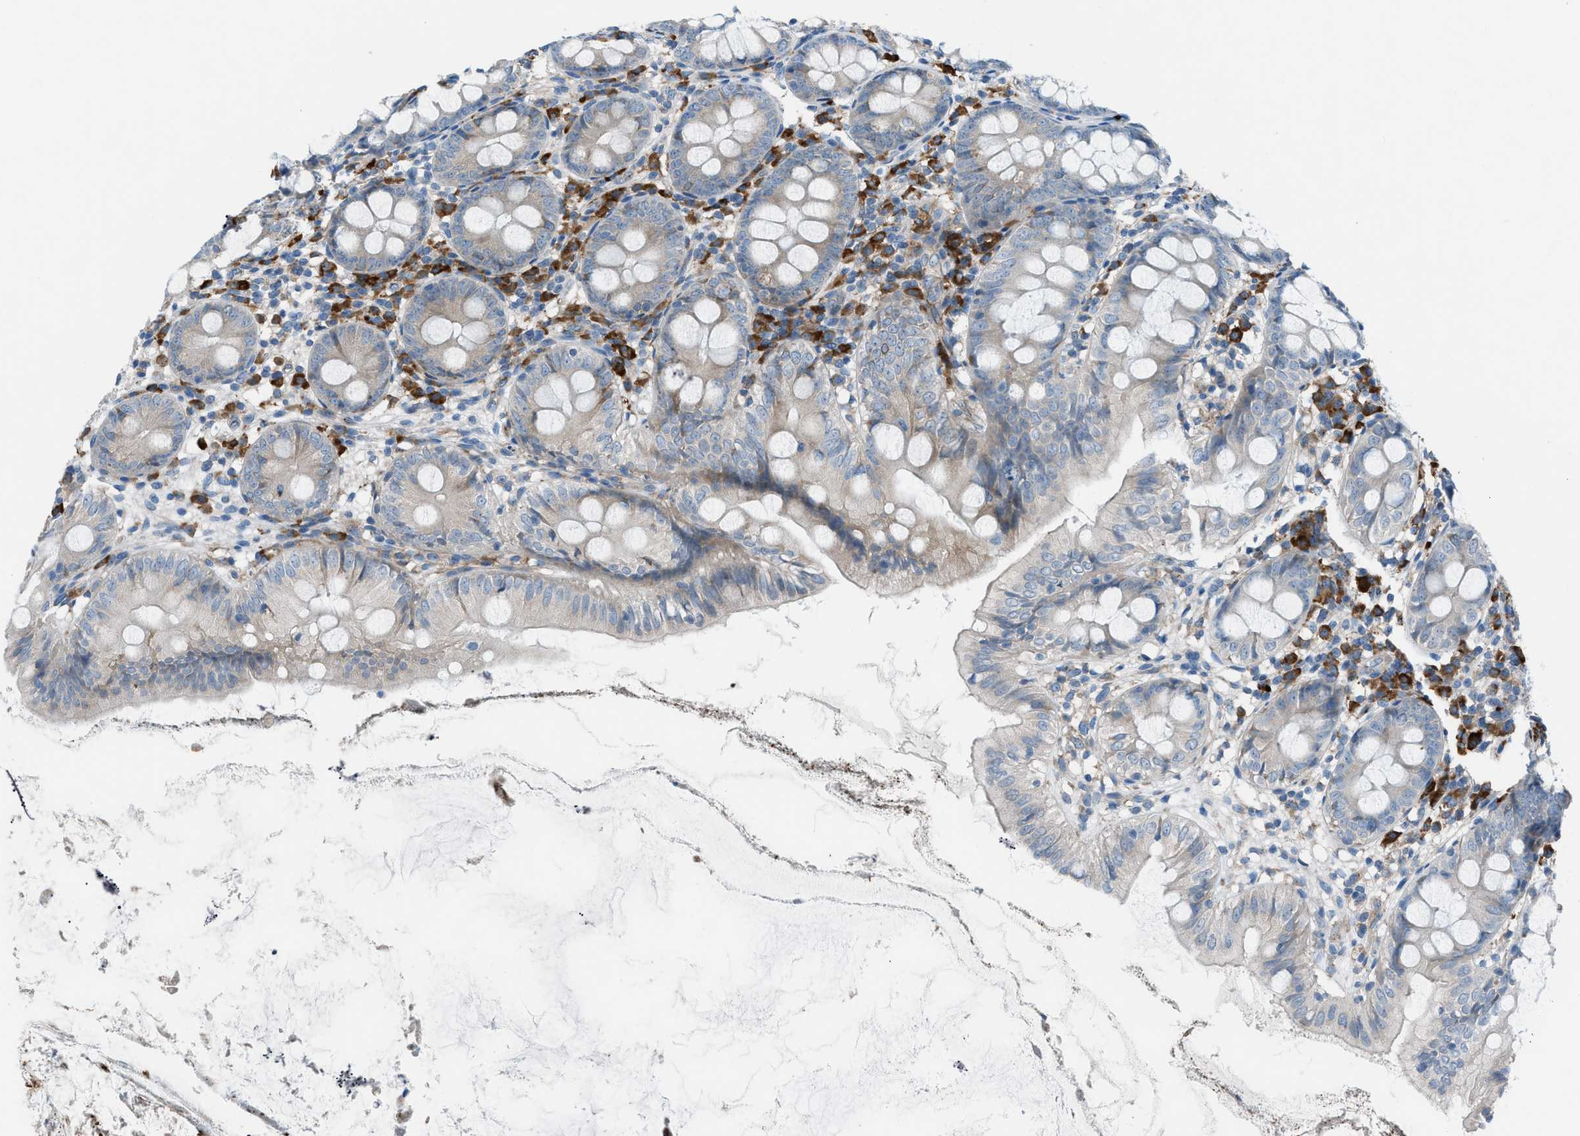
{"staining": {"intensity": "weak", "quantity": "25%-75%", "location": "cytoplasmic/membranous"}, "tissue": "appendix", "cell_type": "Glandular cells", "image_type": "normal", "snomed": [{"axis": "morphology", "description": "Normal tissue, NOS"}, {"axis": "topography", "description": "Appendix"}], "caption": "Weak cytoplasmic/membranous expression for a protein is present in approximately 25%-75% of glandular cells of benign appendix using immunohistochemistry (IHC).", "gene": "HEG1", "patient": {"sex": "female", "age": 77}}